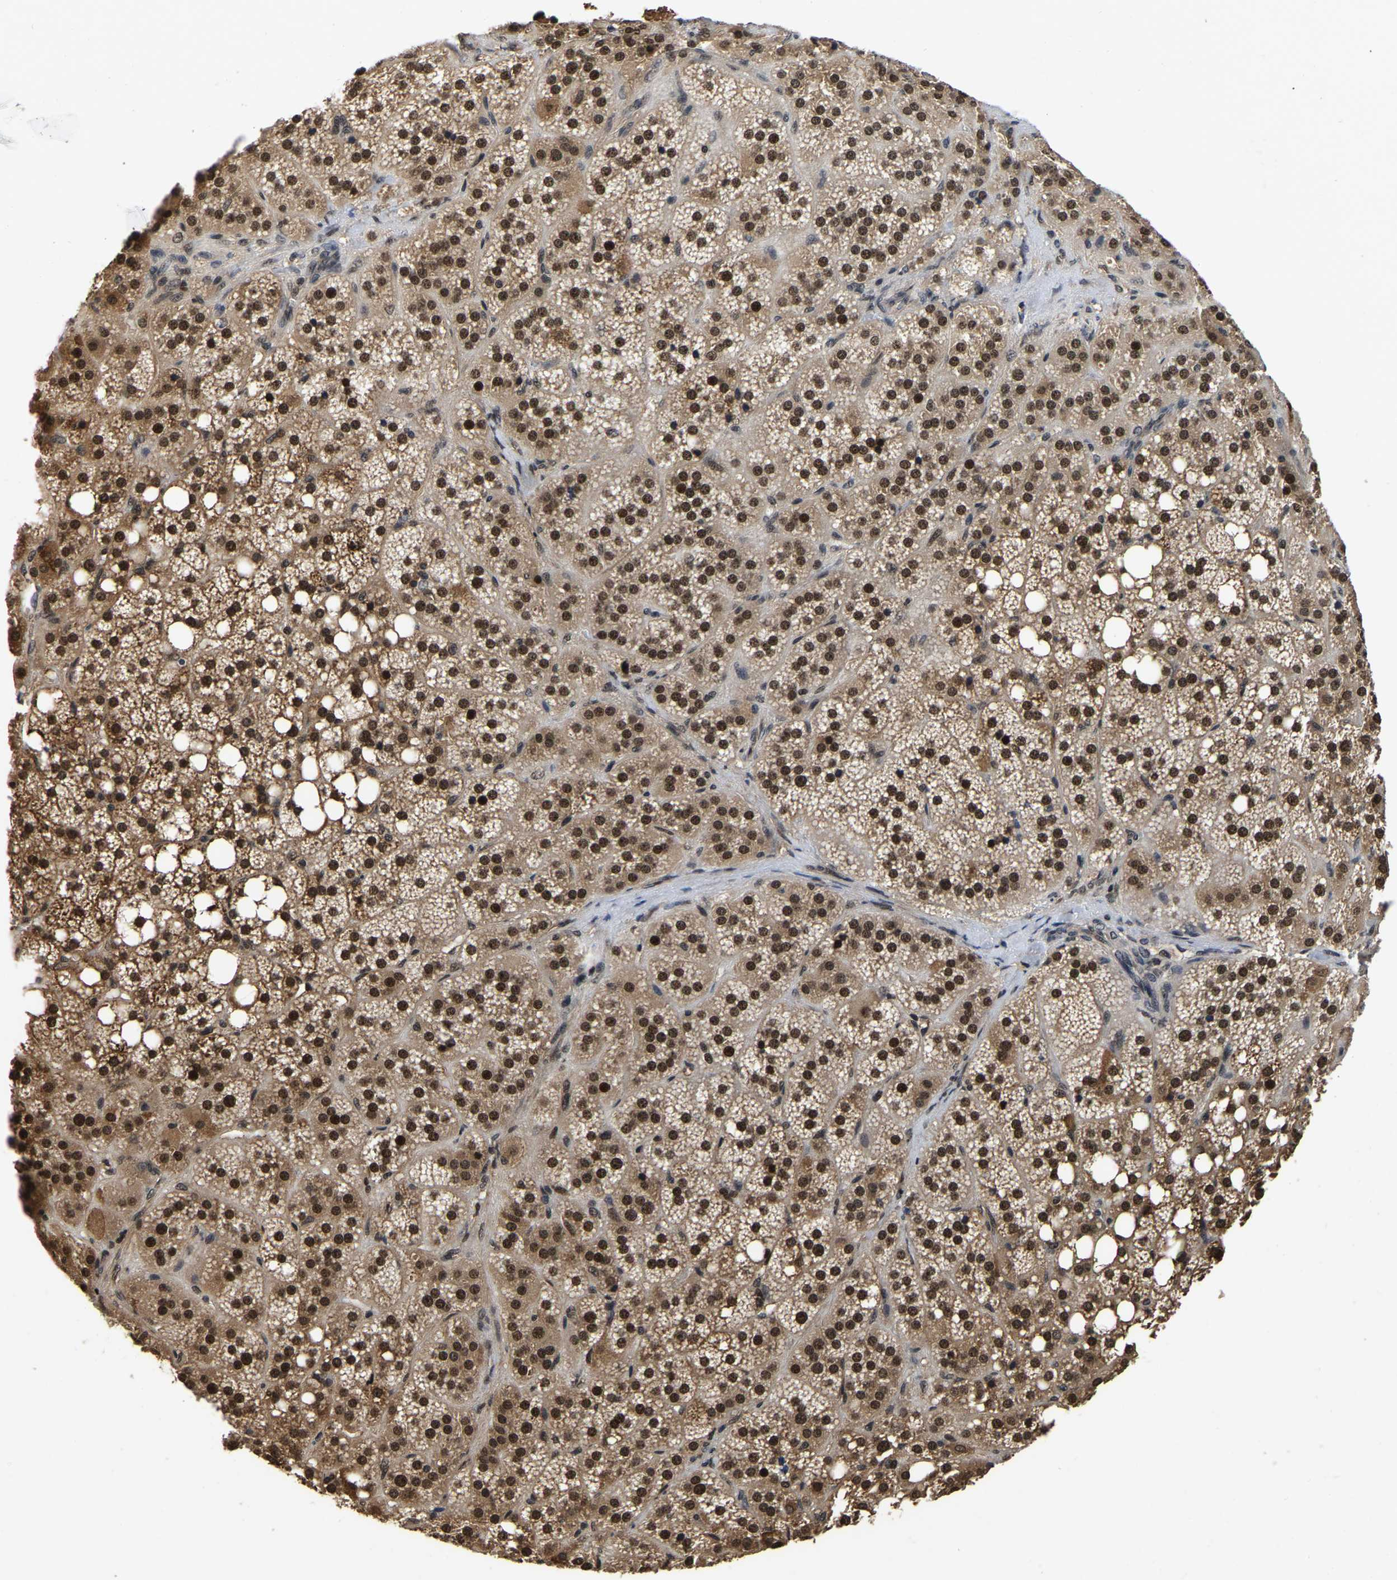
{"staining": {"intensity": "strong", "quantity": ">75%", "location": "cytoplasmic/membranous,nuclear"}, "tissue": "adrenal gland", "cell_type": "Glandular cells", "image_type": "normal", "snomed": [{"axis": "morphology", "description": "Normal tissue, NOS"}, {"axis": "topography", "description": "Adrenal gland"}], "caption": "Adrenal gland stained for a protein (brown) displays strong cytoplasmic/membranous,nuclear positive staining in about >75% of glandular cells.", "gene": "CIAO1", "patient": {"sex": "female", "age": 59}}